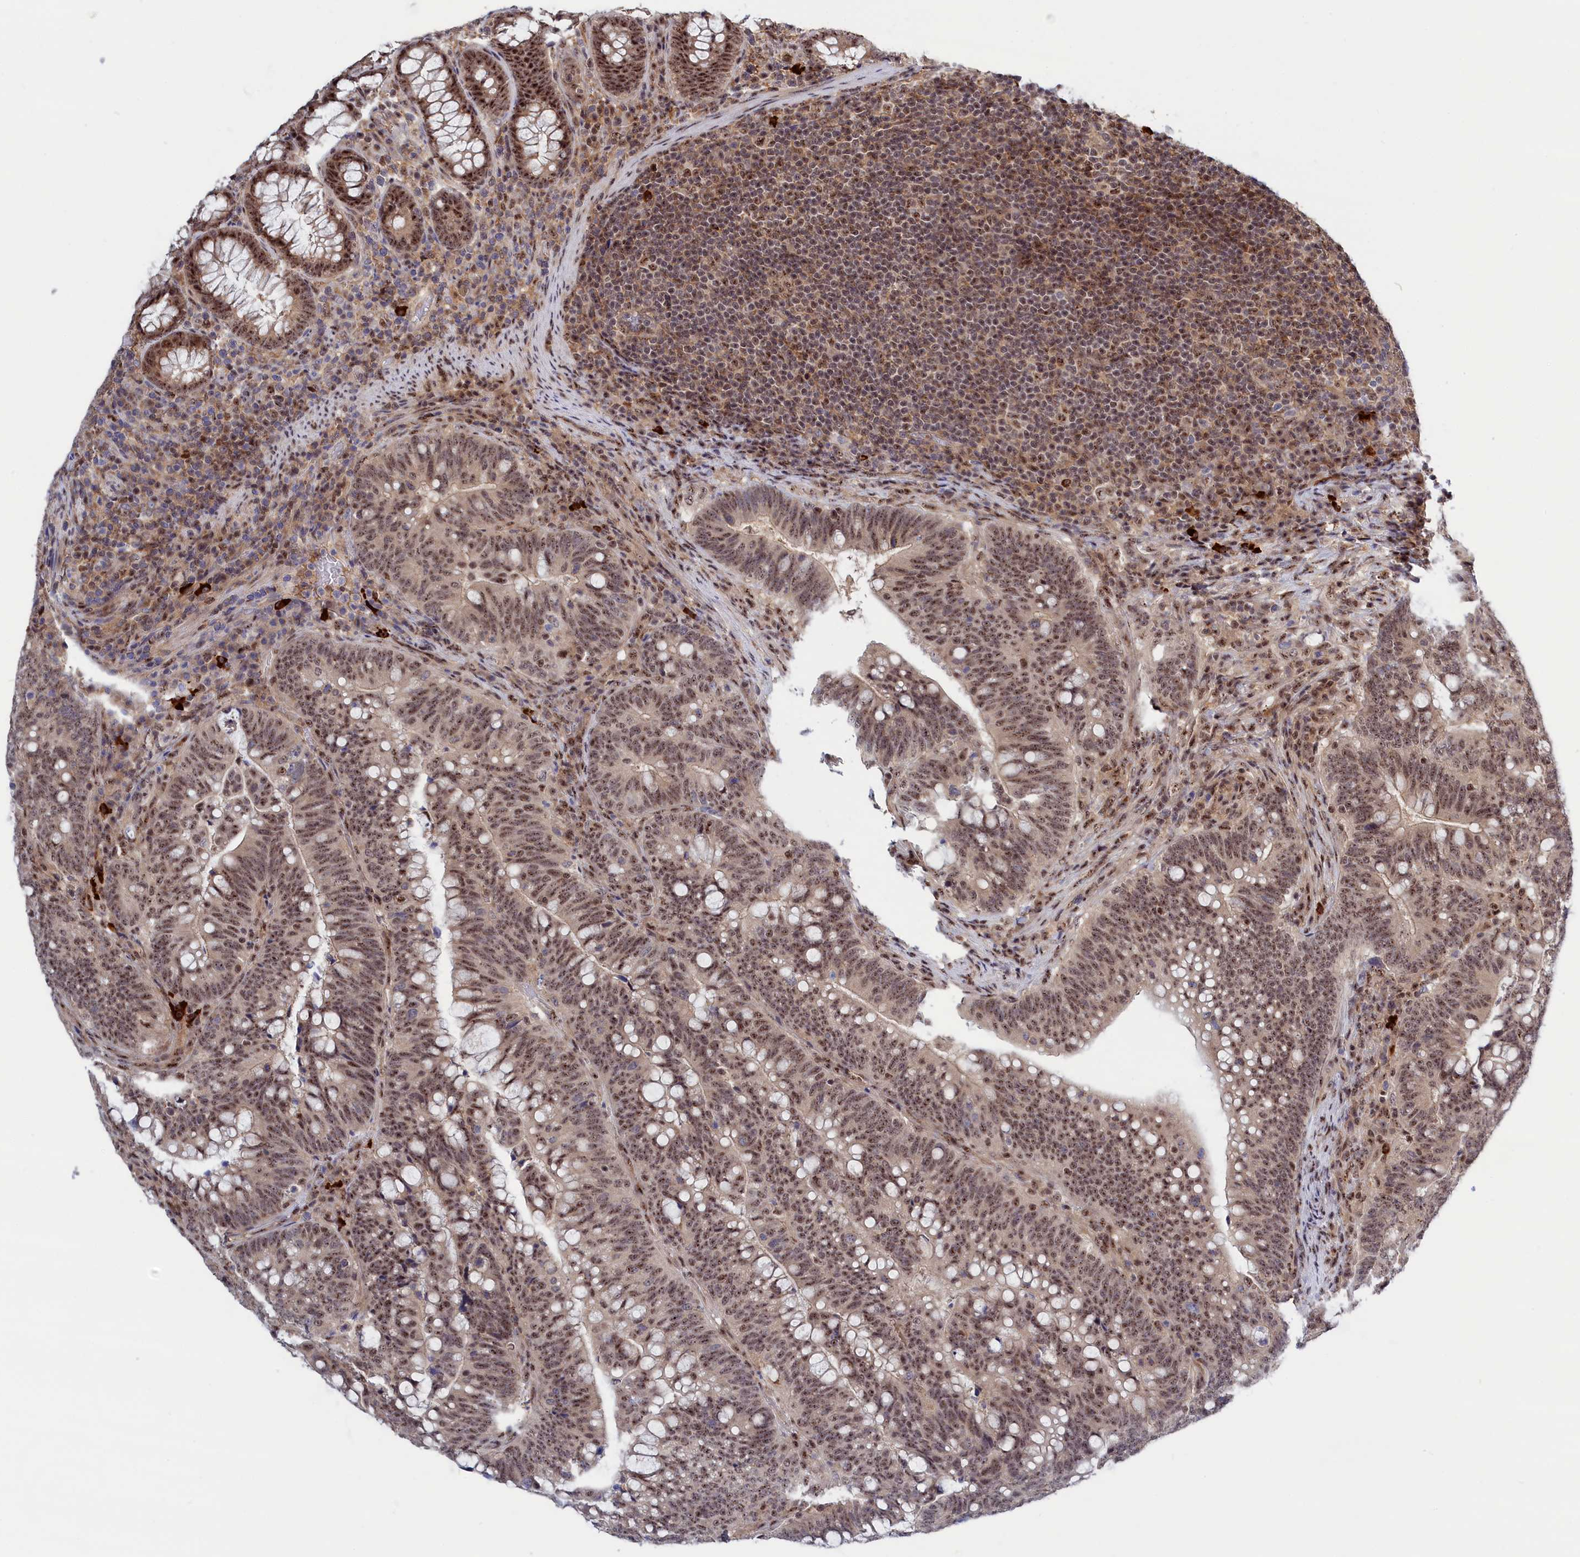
{"staining": {"intensity": "moderate", "quantity": ">75%", "location": "nuclear"}, "tissue": "colorectal cancer", "cell_type": "Tumor cells", "image_type": "cancer", "snomed": [{"axis": "morphology", "description": "Normal tissue, NOS"}, {"axis": "morphology", "description": "Adenocarcinoma, NOS"}, {"axis": "topography", "description": "Colon"}], "caption": "Tumor cells show medium levels of moderate nuclear expression in approximately >75% of cells in colorectal adenocarcinoma.", "gene": "TAB1", "patient": {"sex": "female", "age": 66}}